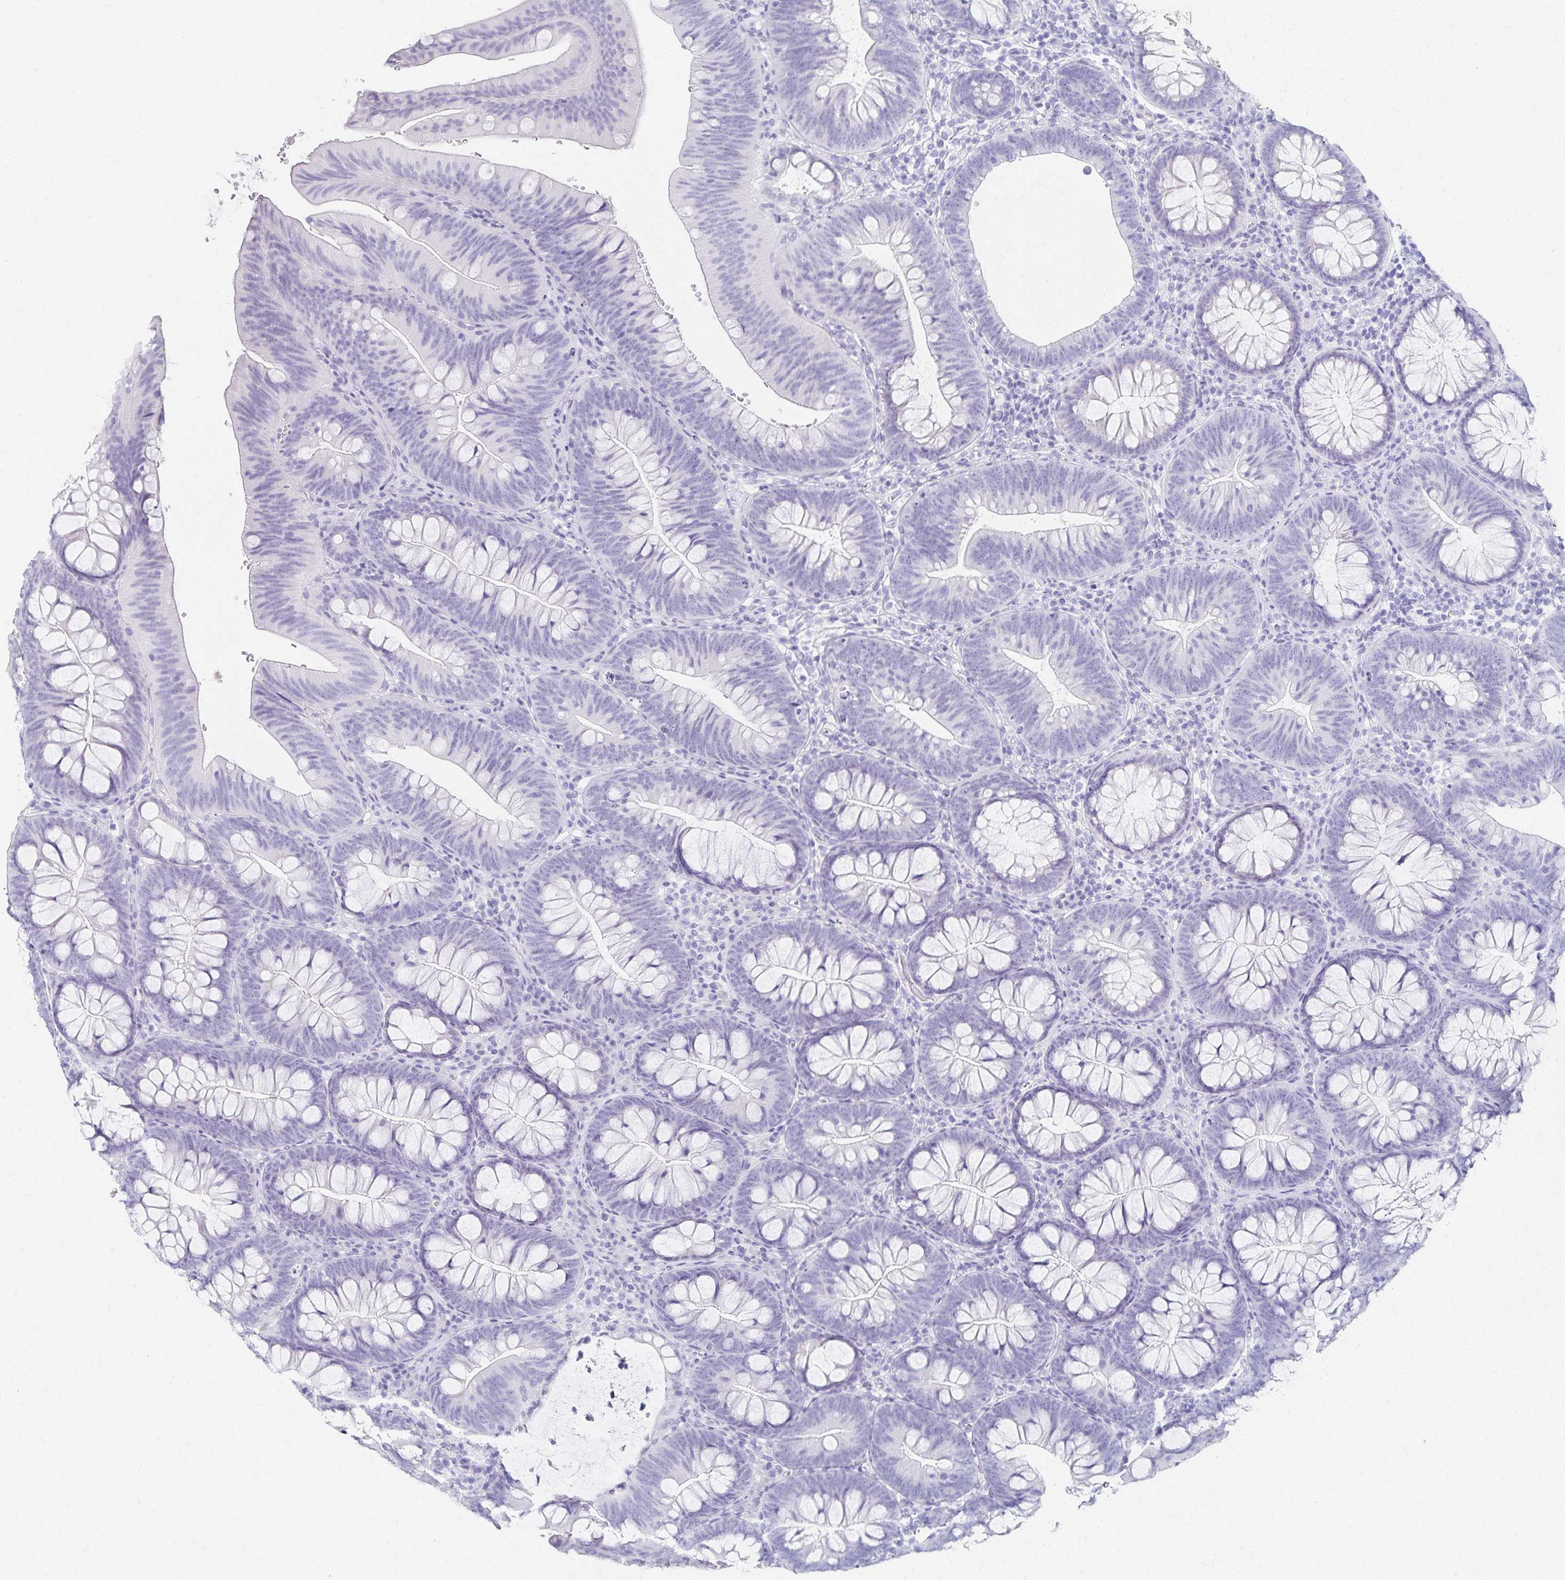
{"staining": {"intensity": "negative", "quantity": "none", "location": "none"}, "tissue": "colon", "cell_type": "Endothelial cells", "image_type": "normal", "snomed": [{"axis": "morphology", "description": "Normal tissue, NOS"}, {"axis": "morphology", "description": "Adenoma, NOS"}, {"axis": "topography", "description": "Soft tissue"}, {"axis": "topography", "description": "Colon"}], "caption": "Colon stained for a protein using immunohistochemistry (IHC) exhibits no staining endothelial cells.", "gene": "C2orf50", "patient": {"sex": "male", "age": 47}}